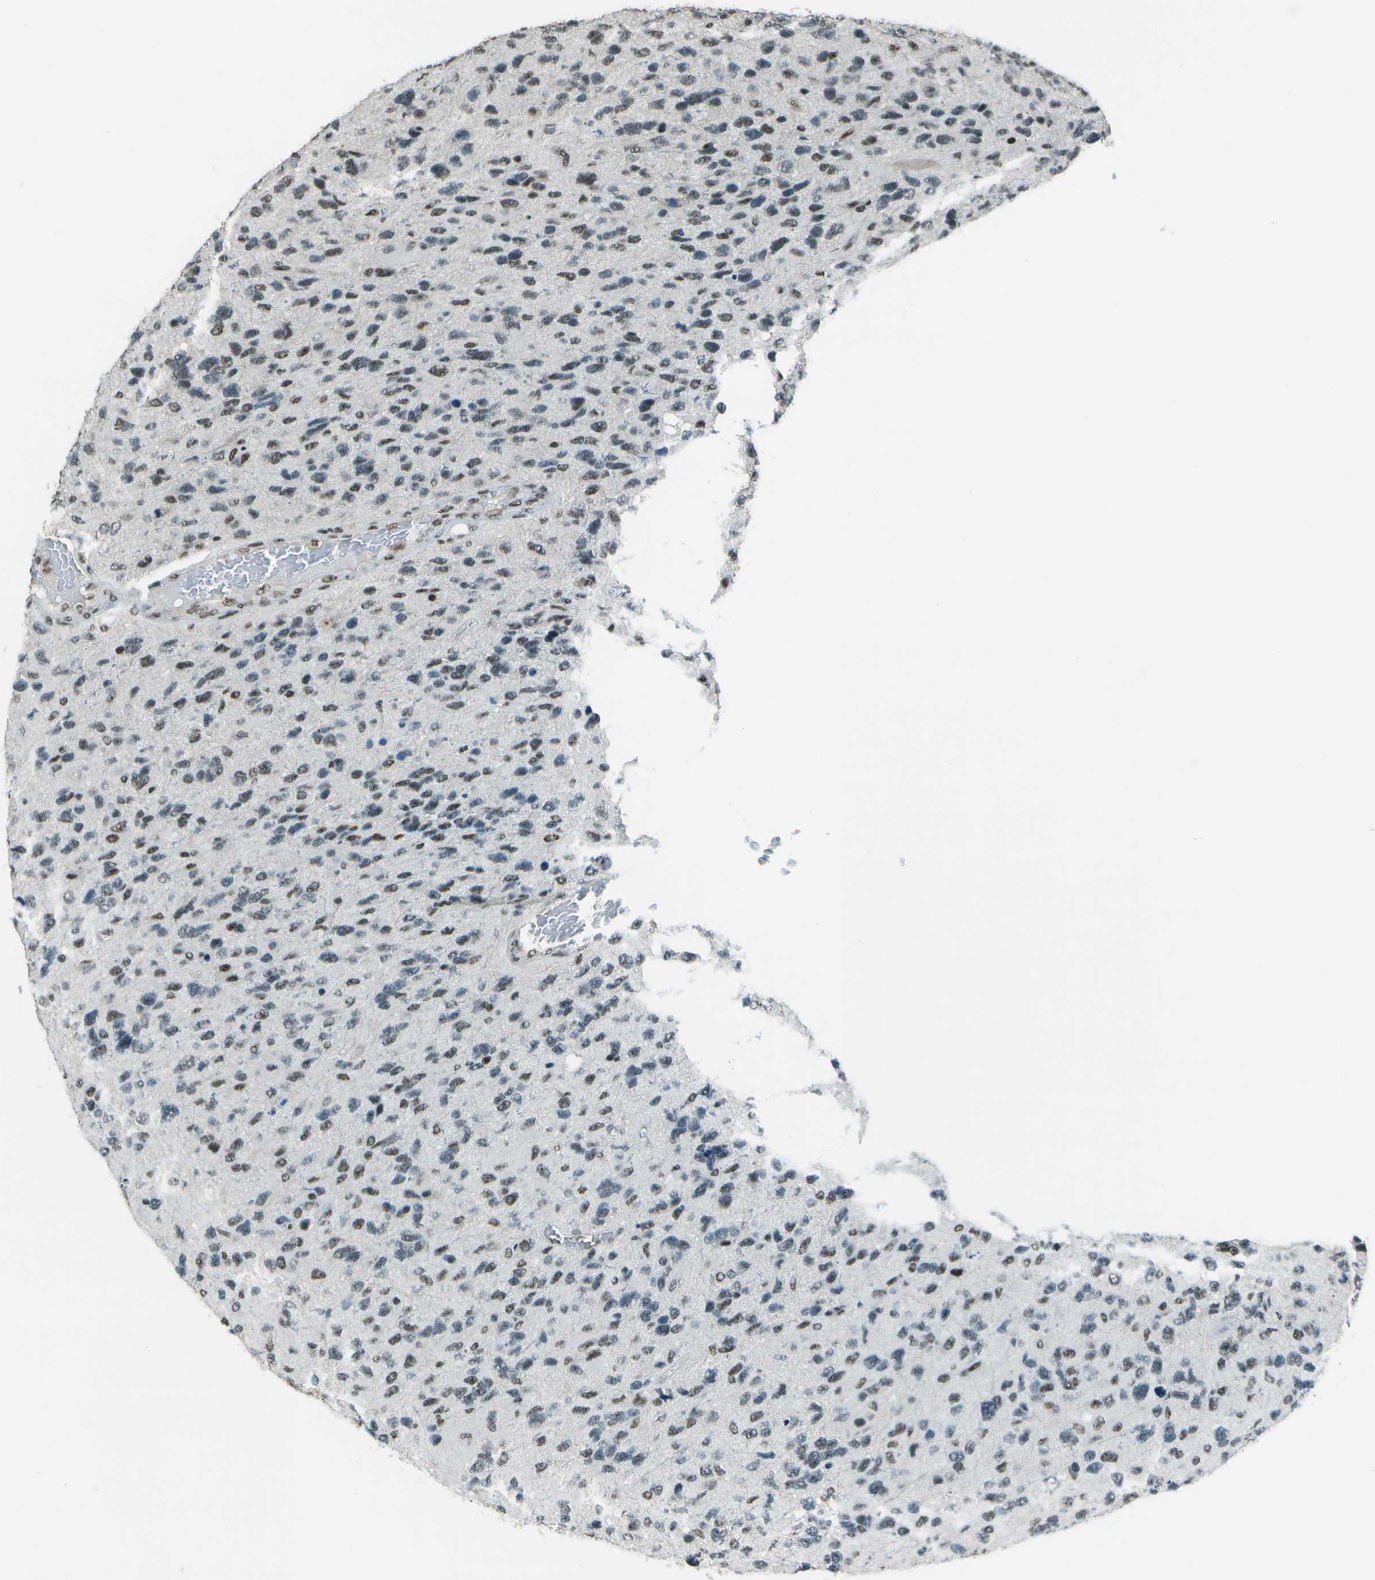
{"staining": {"intensity": "weak", "quantity": "25%-75%", "location": "nuclear"}, "tissue": "glioma", "cell_type": "Tumor cells", "image_type": "cancer", "snomed": [{"axis": "morphology", "description": "Glioma, malignant, High grade"}, {"axis": "topography", "description": "Brain"}], "caption": "Weak nuclear staining is seen in approximately 25%-75% of tumor cells in high-grade glioma (malignant). Ihc stains the protein of interest in brown and the nuclei are stained blue.", "gene": "DEPDC1", "patient": {"sex": "female", "age": 58}}